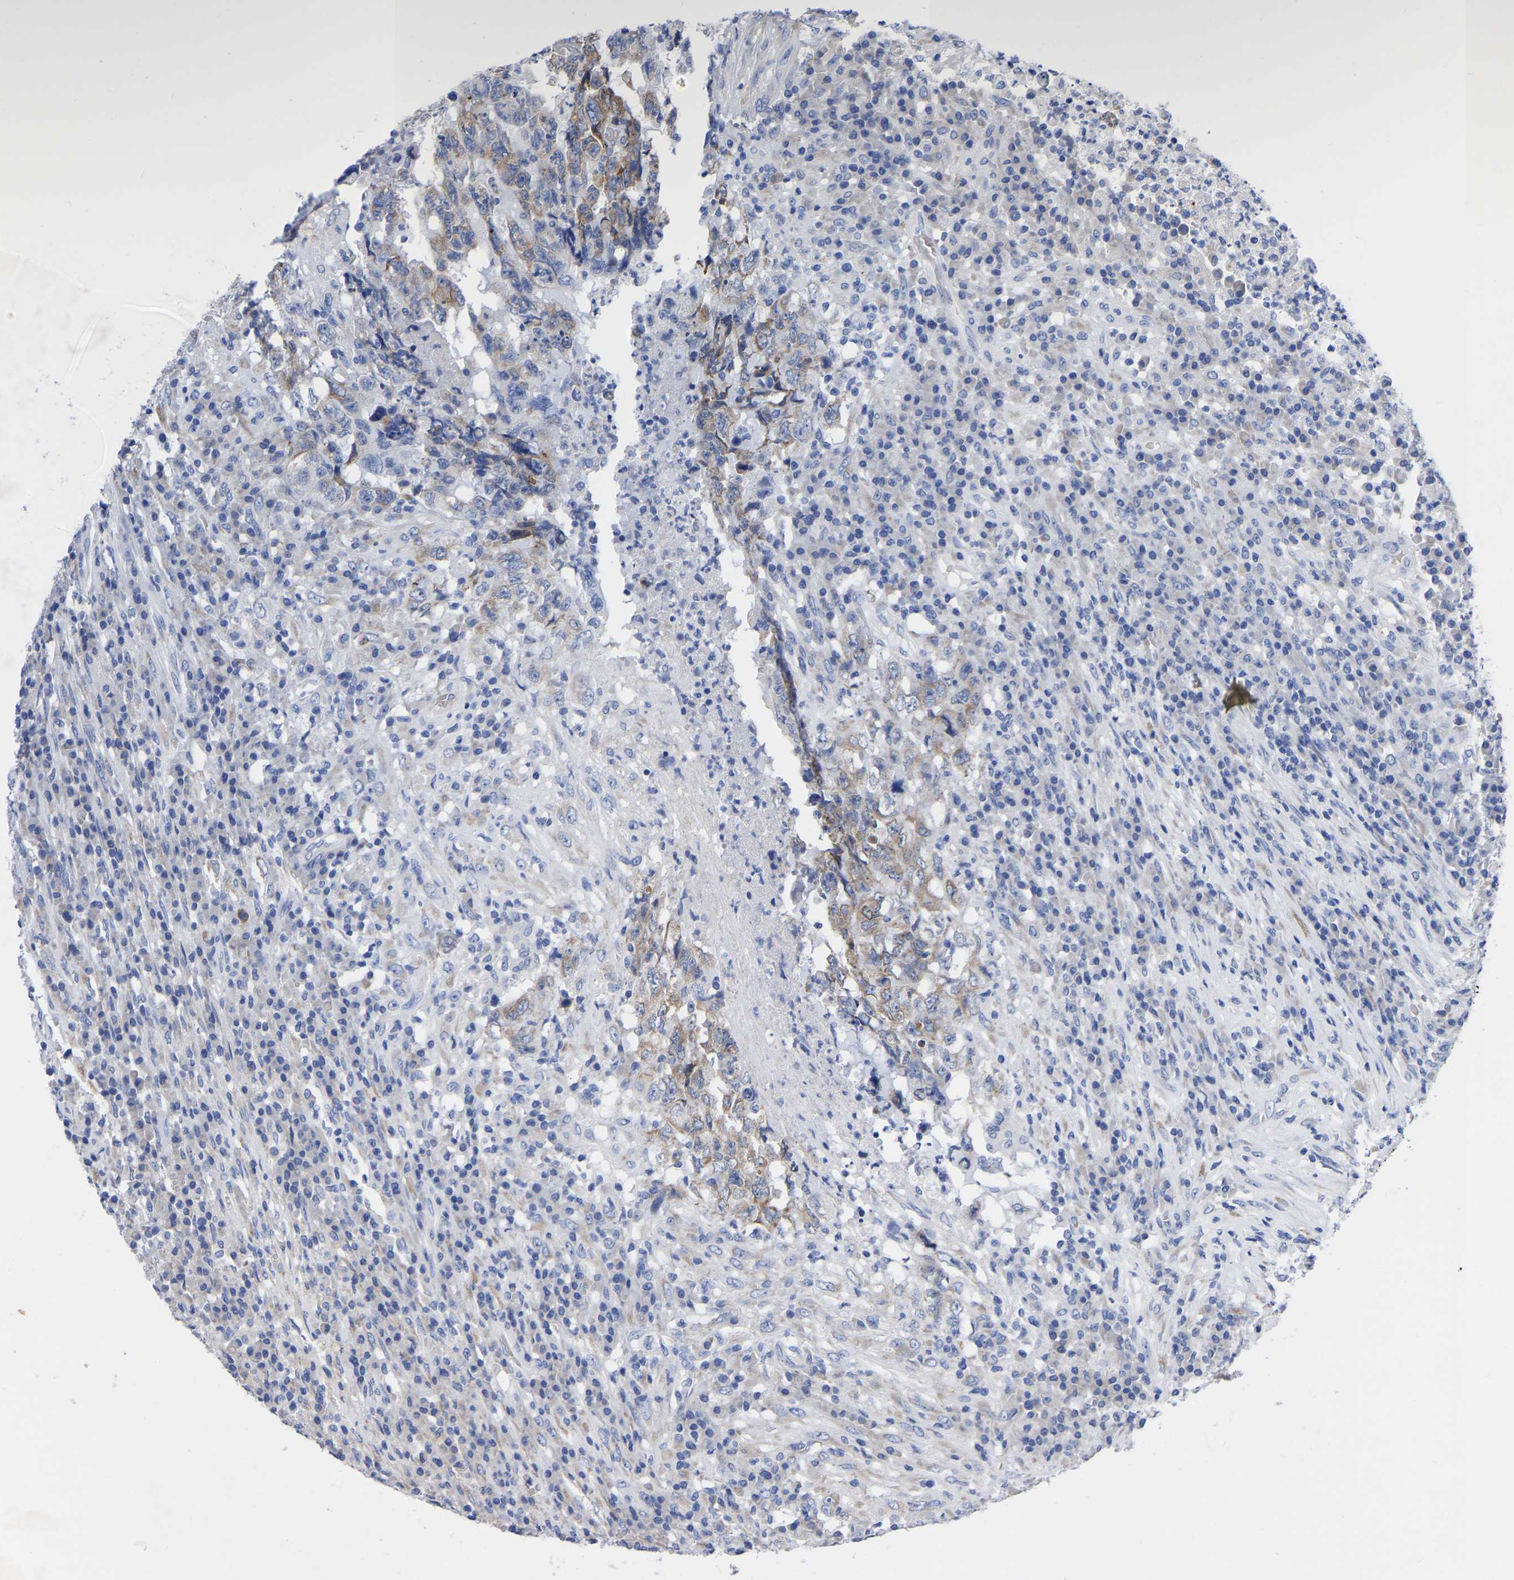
{"staining": {"intensity": "moderate", "quantity": ">75%", "location": "cytoplasmic/membranous"}, "tissue": "testis cancer", "cell_type": "Tumor cells", "image_type": "cancer", "snomed": [{"axis": "morphology", "description": "Necrosis, NOS"}, {"axis": "morphology", "description": "Carcinoma, Embryonal, NOS"}, {"axis": "topography", "description": "Testis"}], "caption": "IHC micrograph of neoplastic tissue: human testis cancer stained using immunohistochemistry (IHC) shows medium levels of moderate protein expression localized specifically in the cytoplasmic/membranous of tumor cells, appearing as a cytoplasmic/membranous brown color.", "gene": "GDF3", "patient": {"sex": "male", "age": 19}}